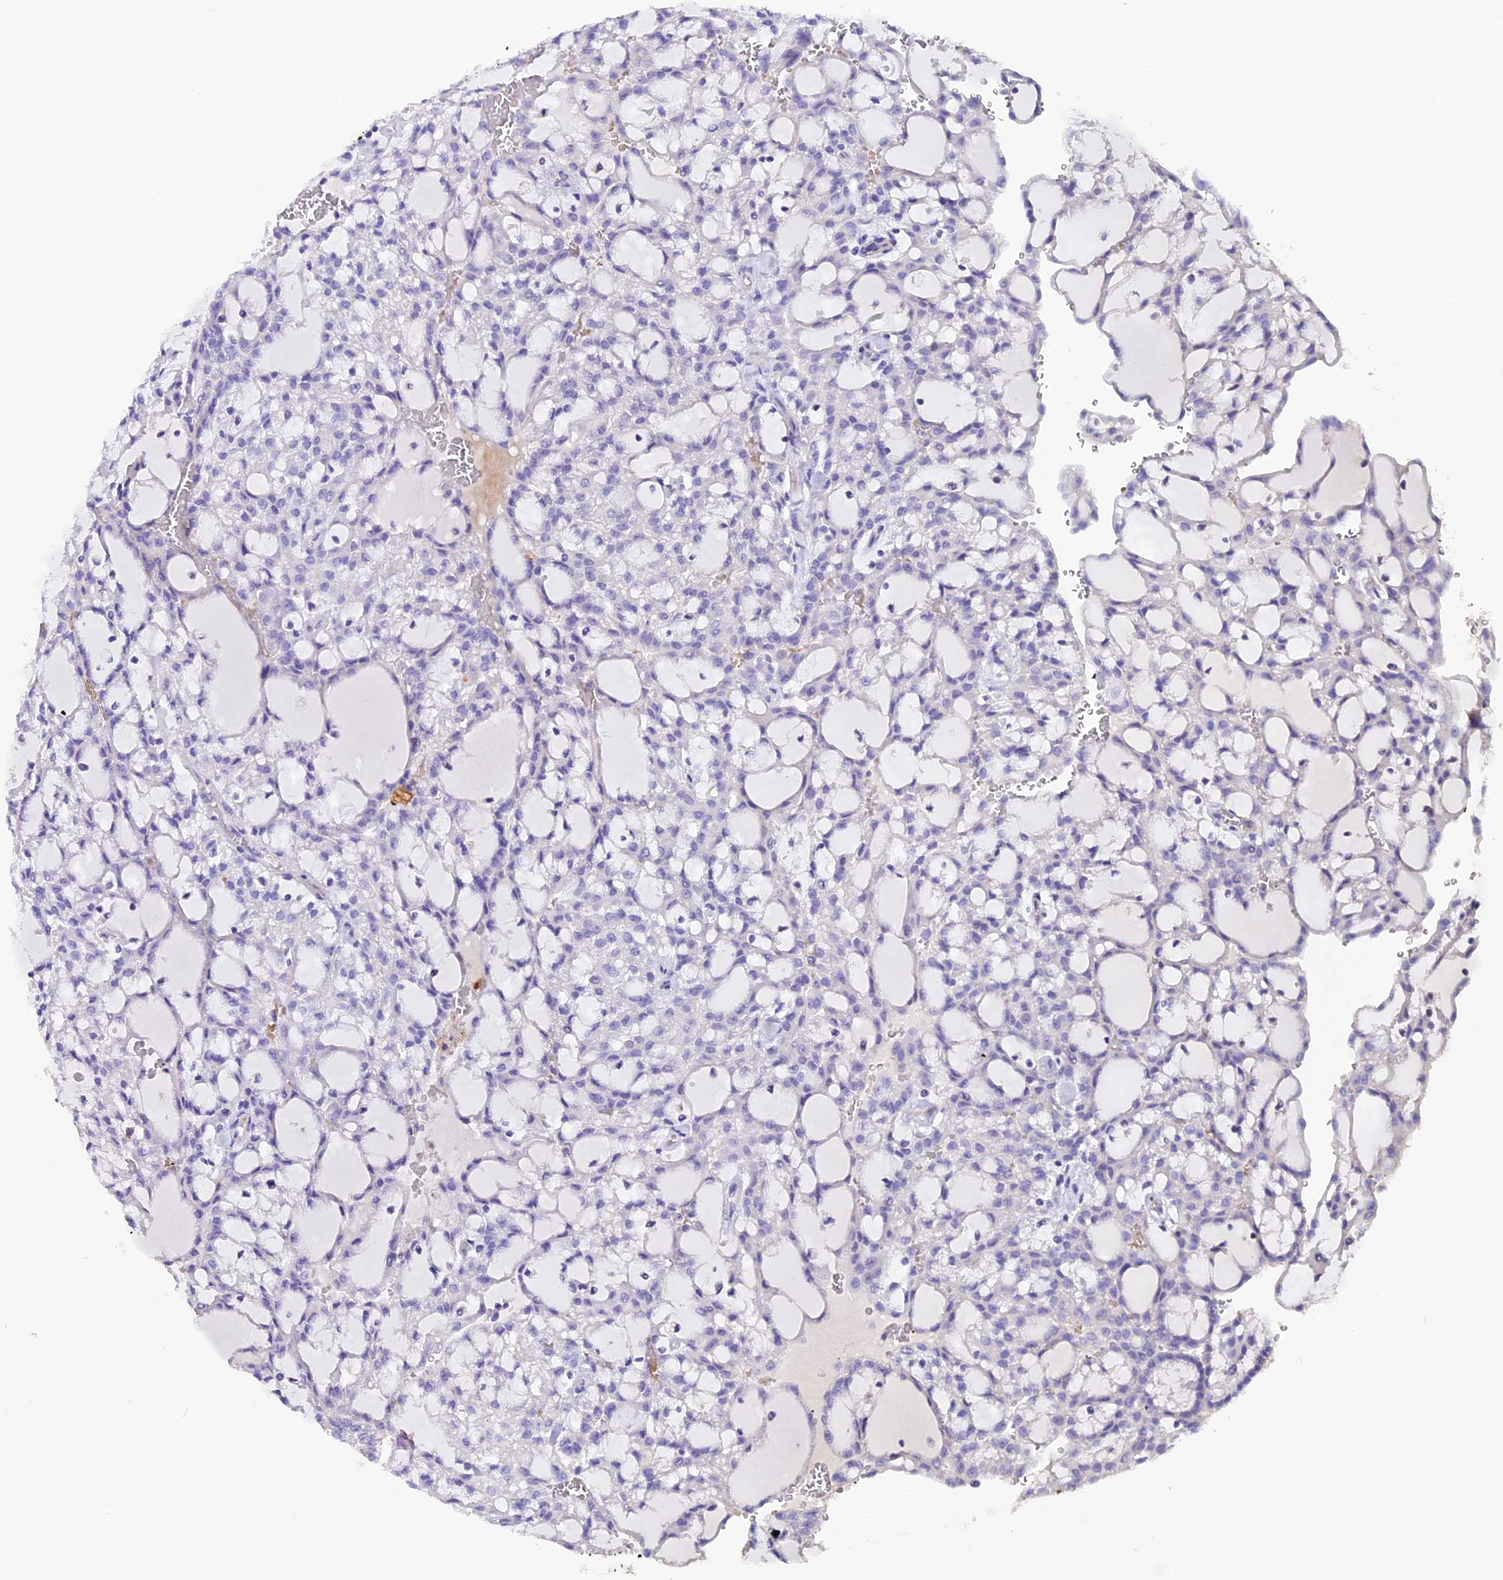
{"staining": {"intensity": "negative", "quantity": "none", "location": "none"}, "tissue": "renal cancer", "cell_type": "Tumor cells", "image_type": "cancer", "snomed": [{"axis": "morphology", "description": "Adenocarcinoma, NOS"}, {"axis": "topography", "description": "Kidney"}], "caption": "An immunohistochemistry (IHC) photomicrograph of renal cancer is shown. There is no staining in tumor cells of renal cancer. The staining is performed using DAB (3,3'-diaminobenzidine) brown chromogen with nuclei counter-stained in using hematoxylin.", "gene": "MEX3B", "patient": {"sex": "male", "age": 63}}